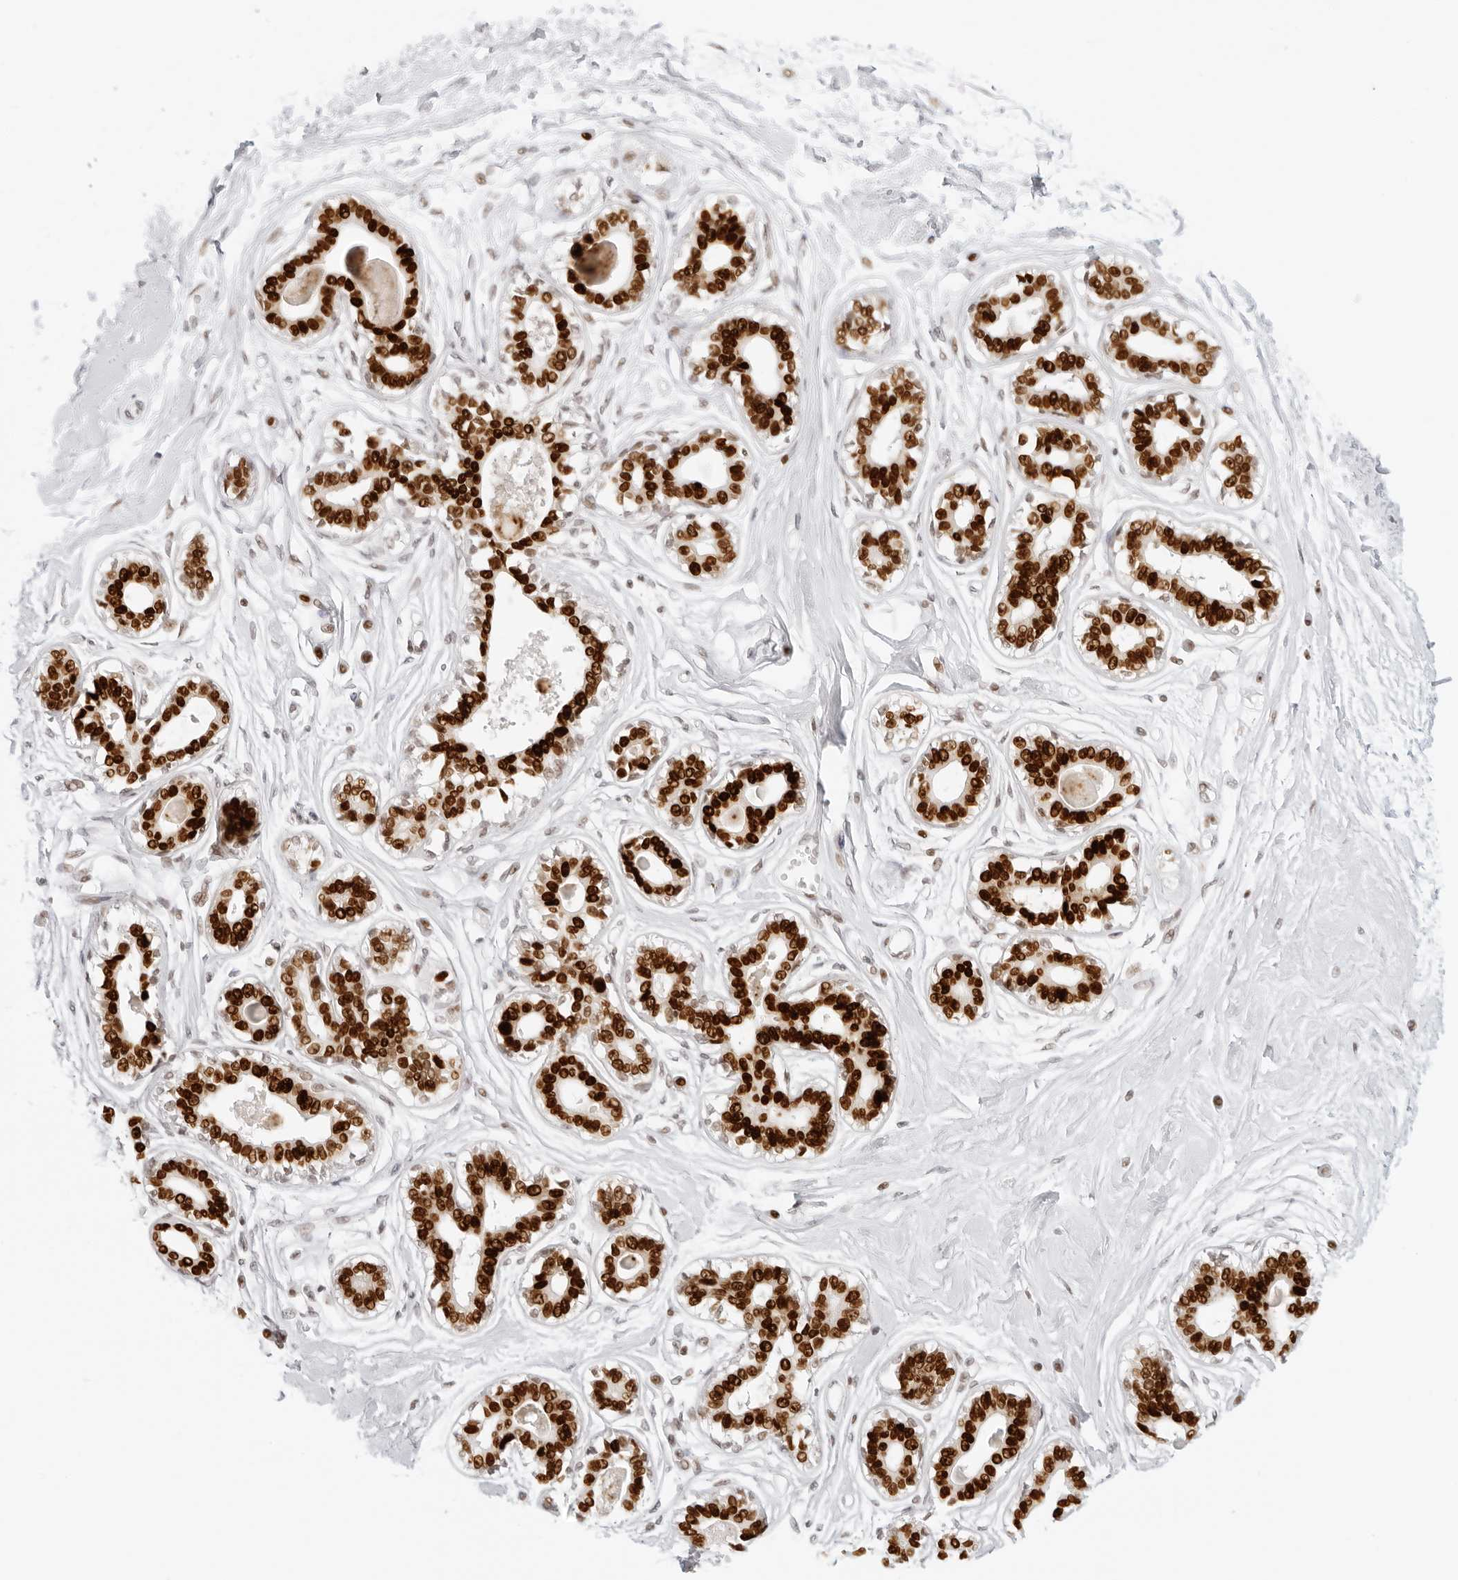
{"staining": {"intensity": "moderate", "quantity": "25%-75%", "location": "nuclear"}, "tissue": "breast", "cell_type": "Adipocytes", "image_type": "normal", "snomed": [{"axis": "morphology", "description": "Normal tissue, NOS"}, {"axis": "topography", "description": "Breast"}], "caption": "Immunohistochemical staining of unremarkable human breast demonstrates 25%-75% levels of moderate nuclear protein staining in about 25%-75% of adipocytes.", "gene": "RCC1", "patient": {"sex": "female", "age": 45}}